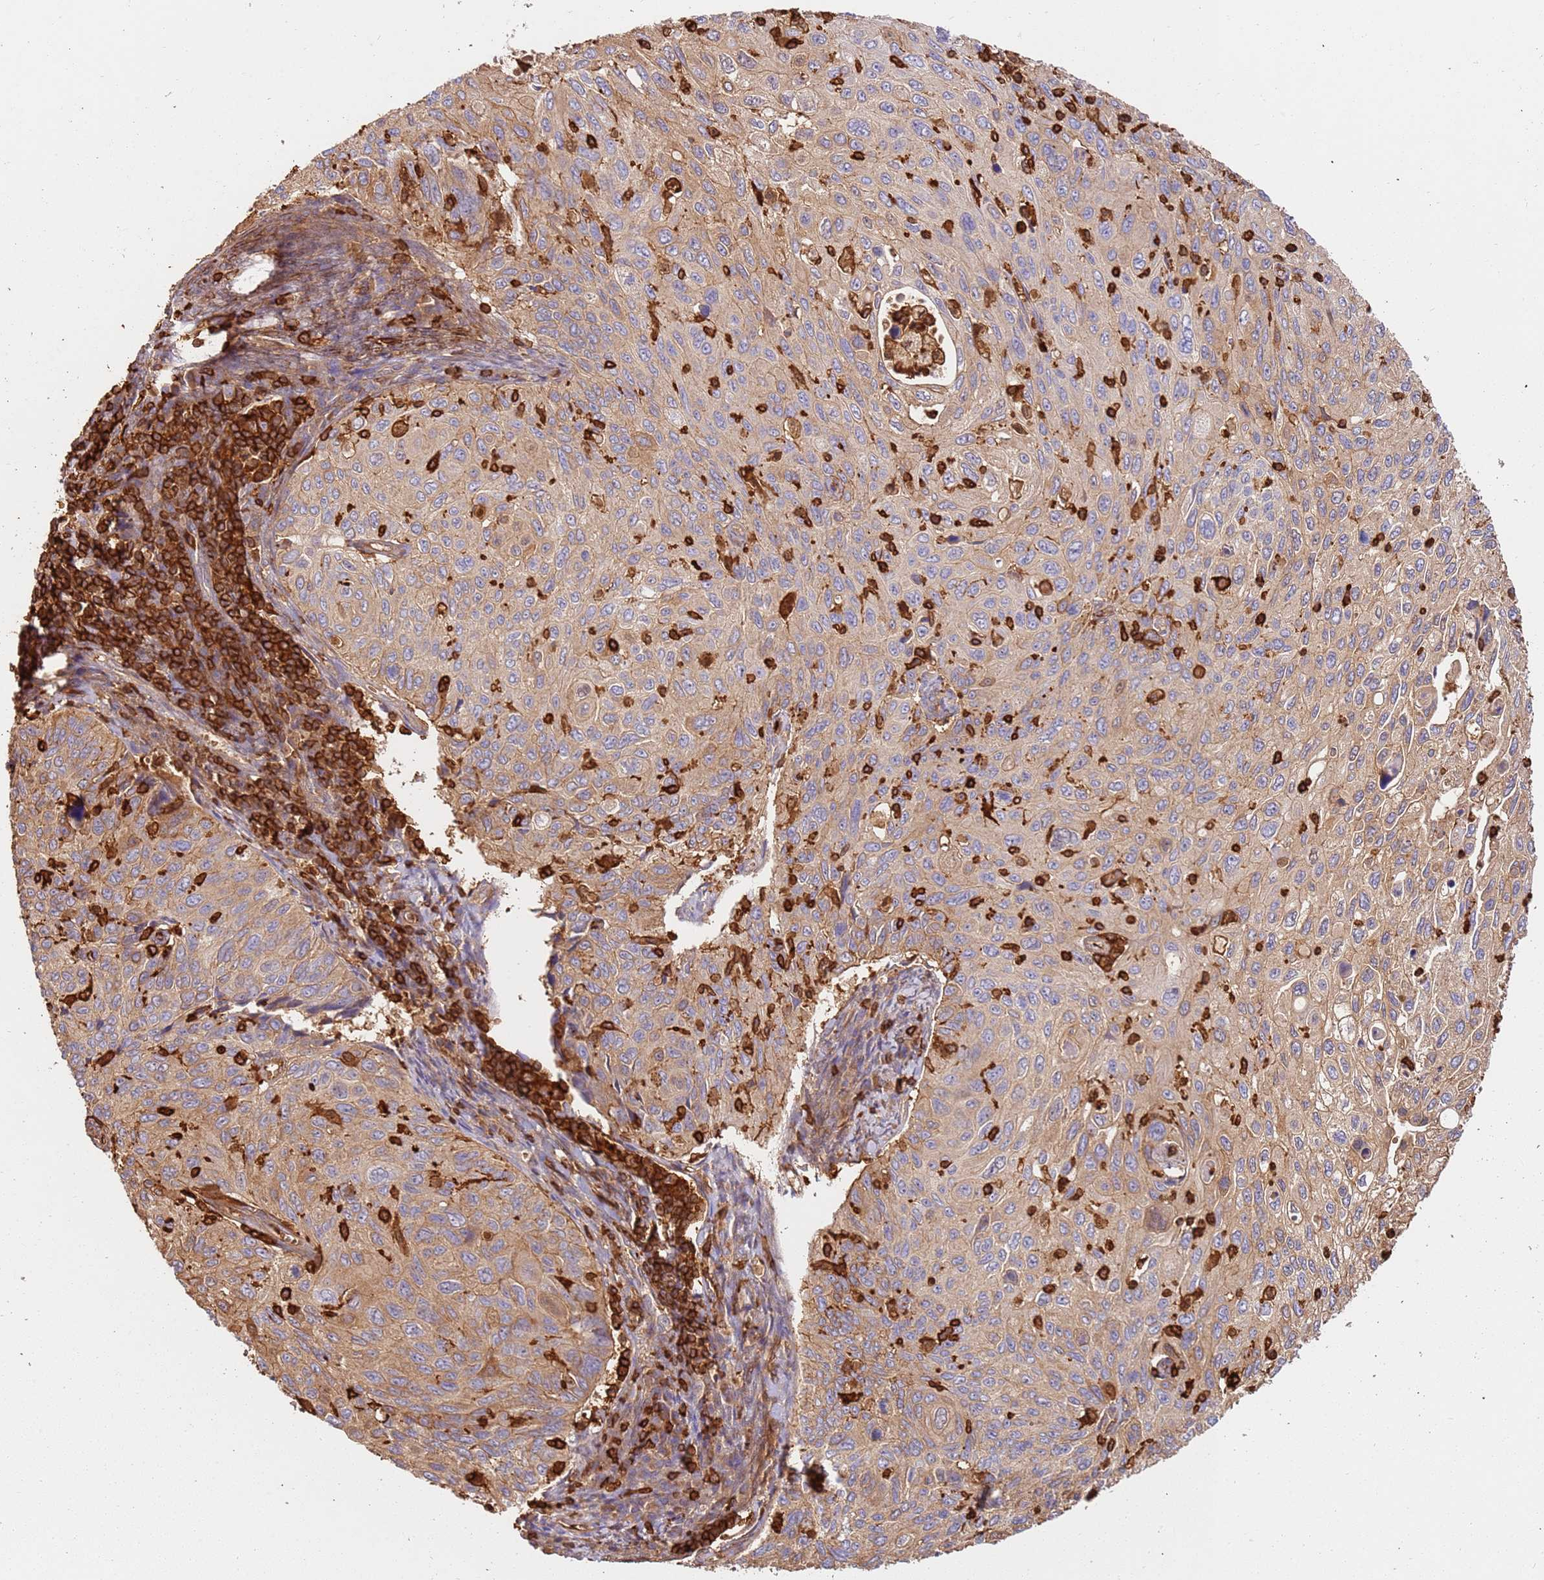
{"staining": {"intensity": "weak", "quantity": "25%-75%", "location": "cytoplasmic/membranous"}, "tissue": "cervical cancer", "cell_type": "Tumor cells", "image_type": "cancer", "snomed": [{"axis": "morphology", "description": "Squamous cell carcinoma, NOS"}, {"axis": "topography", "description": "Cervix"}], "caption": "Cervical cancer was stained to show a protein in brown. There is low levels of weak cytoplasmic/membranous positivity in approximately 25%-75% of tumor cells. The staining is performed using DAB (3,3'-diaminobenzidine) brown chromogen to label protein expression. The nuclei are counter-stained blue using hematoxylin.", "gene": "OR6P1", "patient": {"sex": "female", "age": 70}}